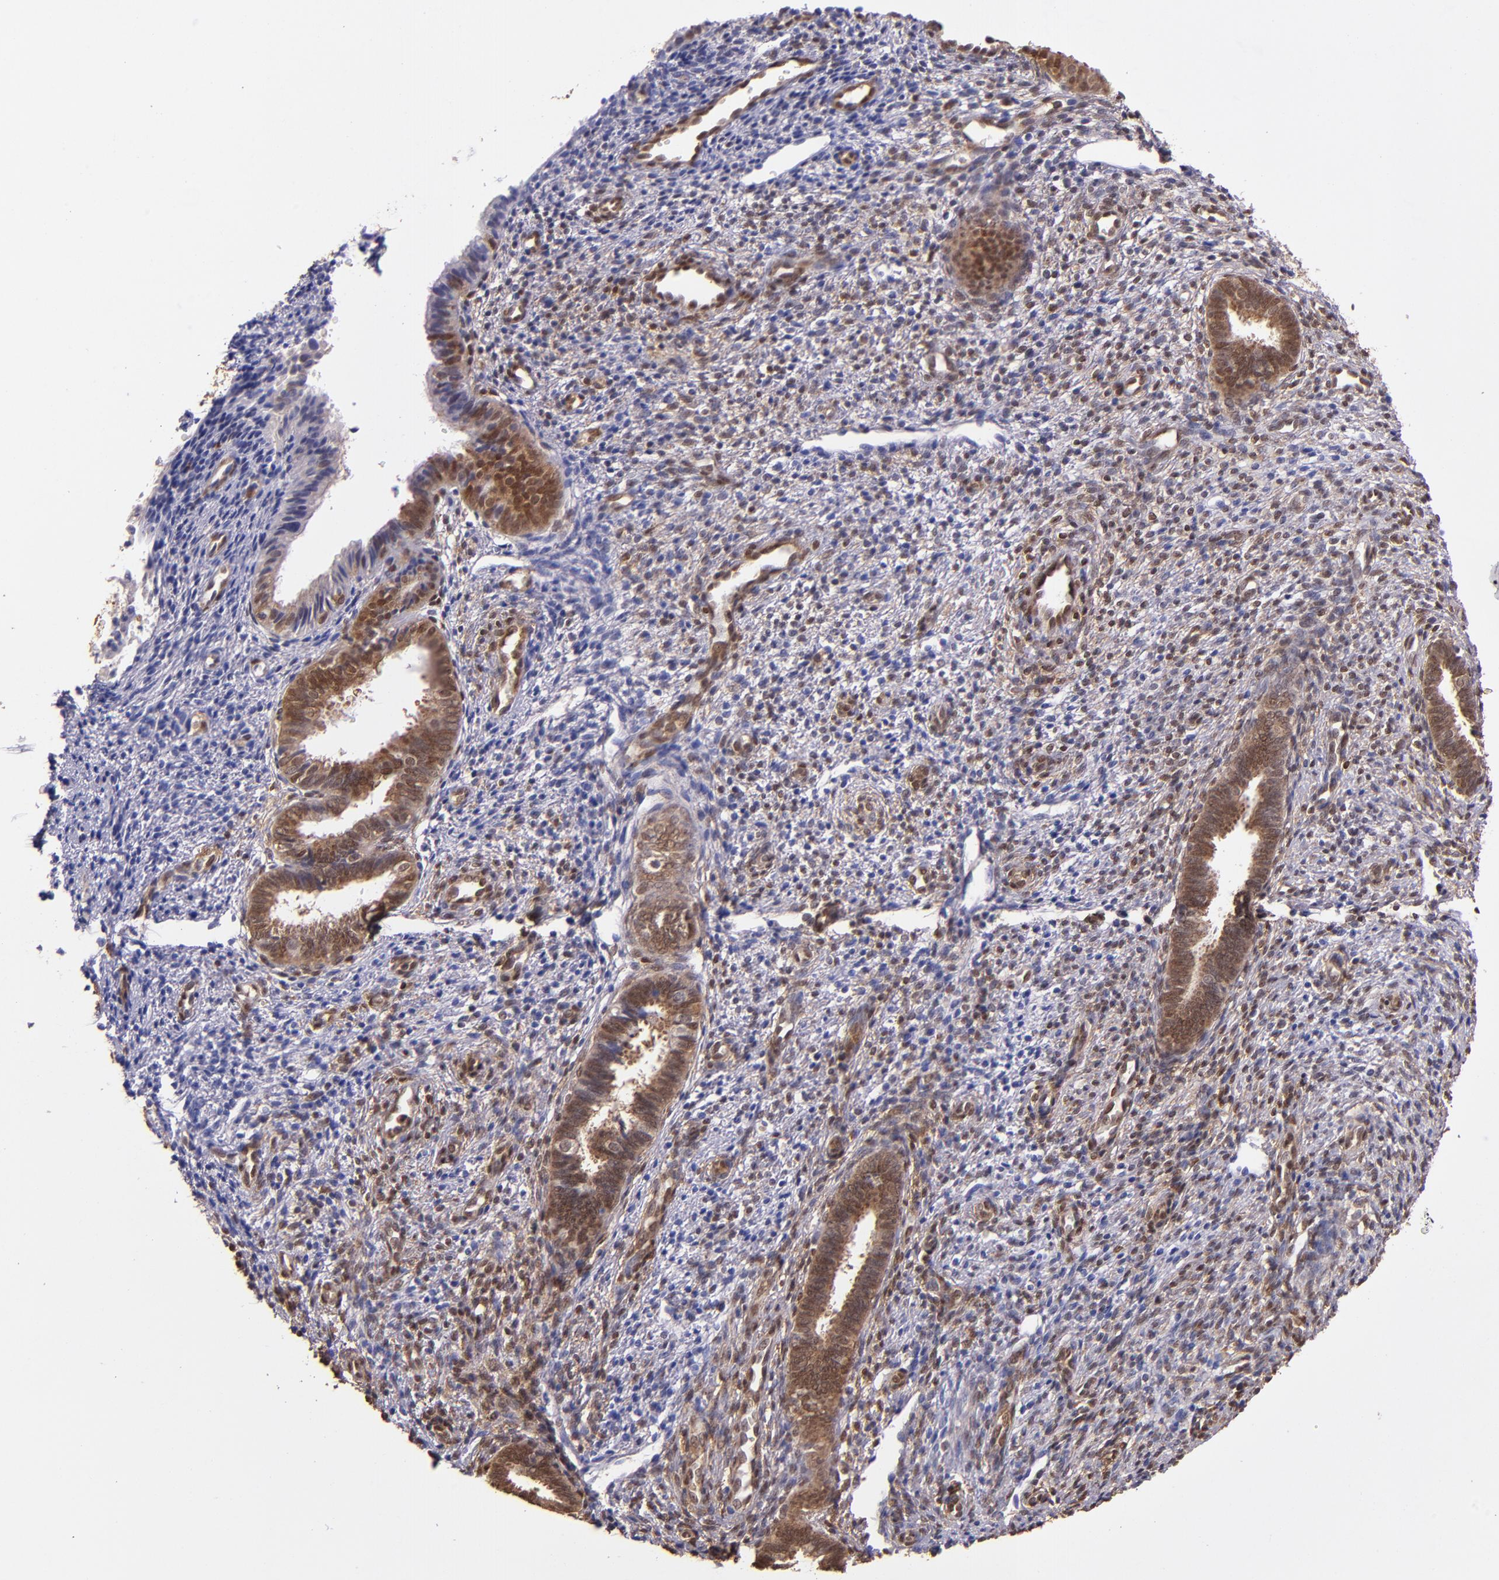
{"staining": {"intensity": "weak", "quantity": ">75%", "location": "cytoplasmic/membranous,nuclear"}, "tissue": "endometrium", "cell_type": "Cells in endometrial stroma", "image_type": "normal", "snomed": [{"axis": "morphology", "description": "Normal tissue, NOS"}, {"axis": "topography", "description": "Endometrium"}], "caption": "Immunohistochemical staining of unremarkable endometrium demonstrates >75% levels of weak cytoplasmic/membranous,nuclear protein expression in approximately >75% of cells in endometrial stroma.", "gene": "STAT6", "patient": {"sex": "female", "age": 27}}